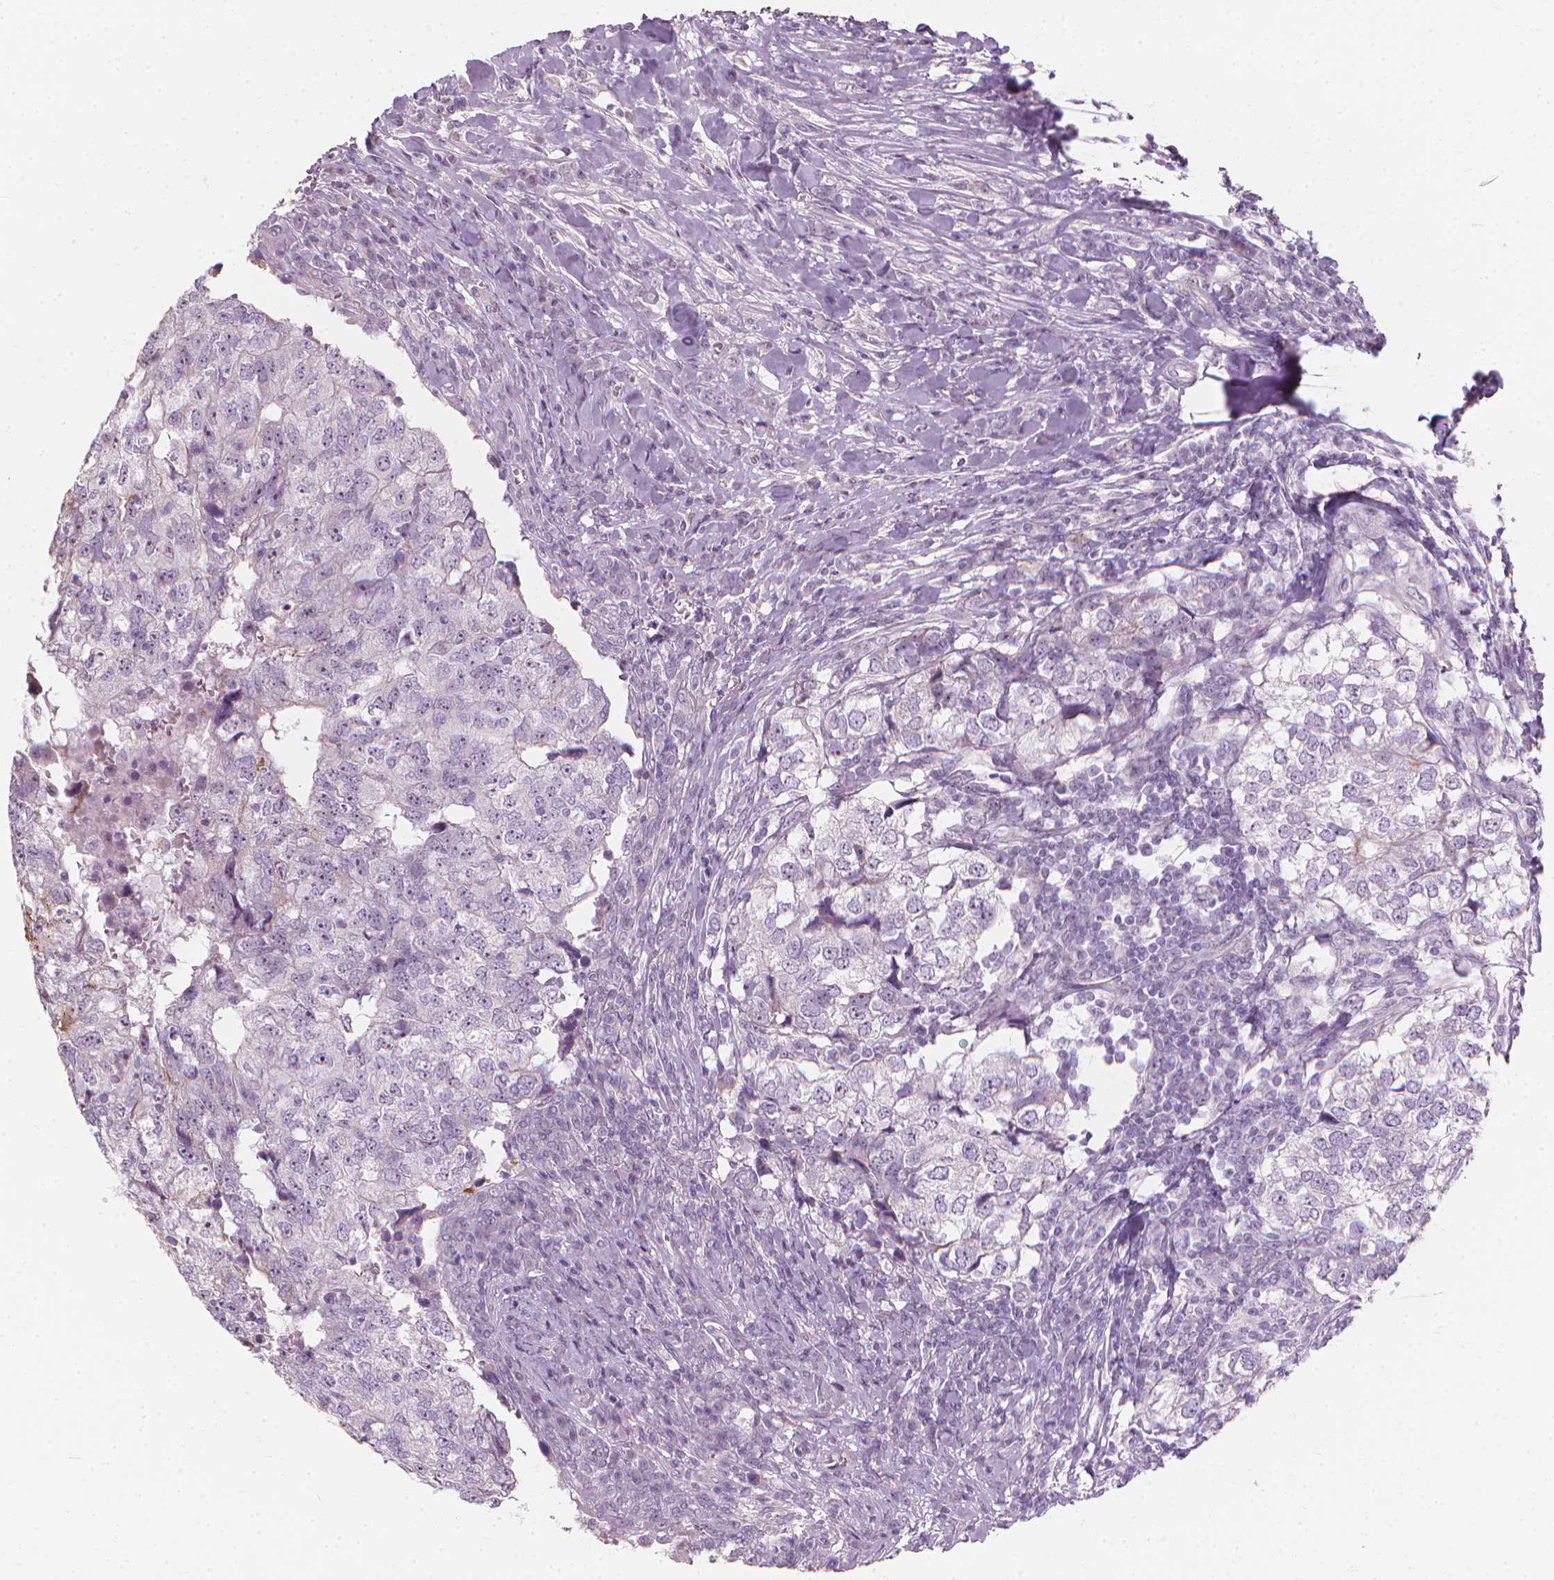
{"staining": {"intensity": "negative", "quantity": "none", "location": "none"}, "tissue": "breast cancer", "cell_type": "Tumor cells", "image_type": "cancer", "snomed": [{"axis": "morphology", "description": "Duct carcinoma"}, {"axis": "topography", "description": "Breast"}], "caption": "Histopathology image shows no protein expression in tumor cells of breast intraductal carcinoma tissue.", "gene": "GPRC5A", "patient": {"sex": "female", "age": 30}}